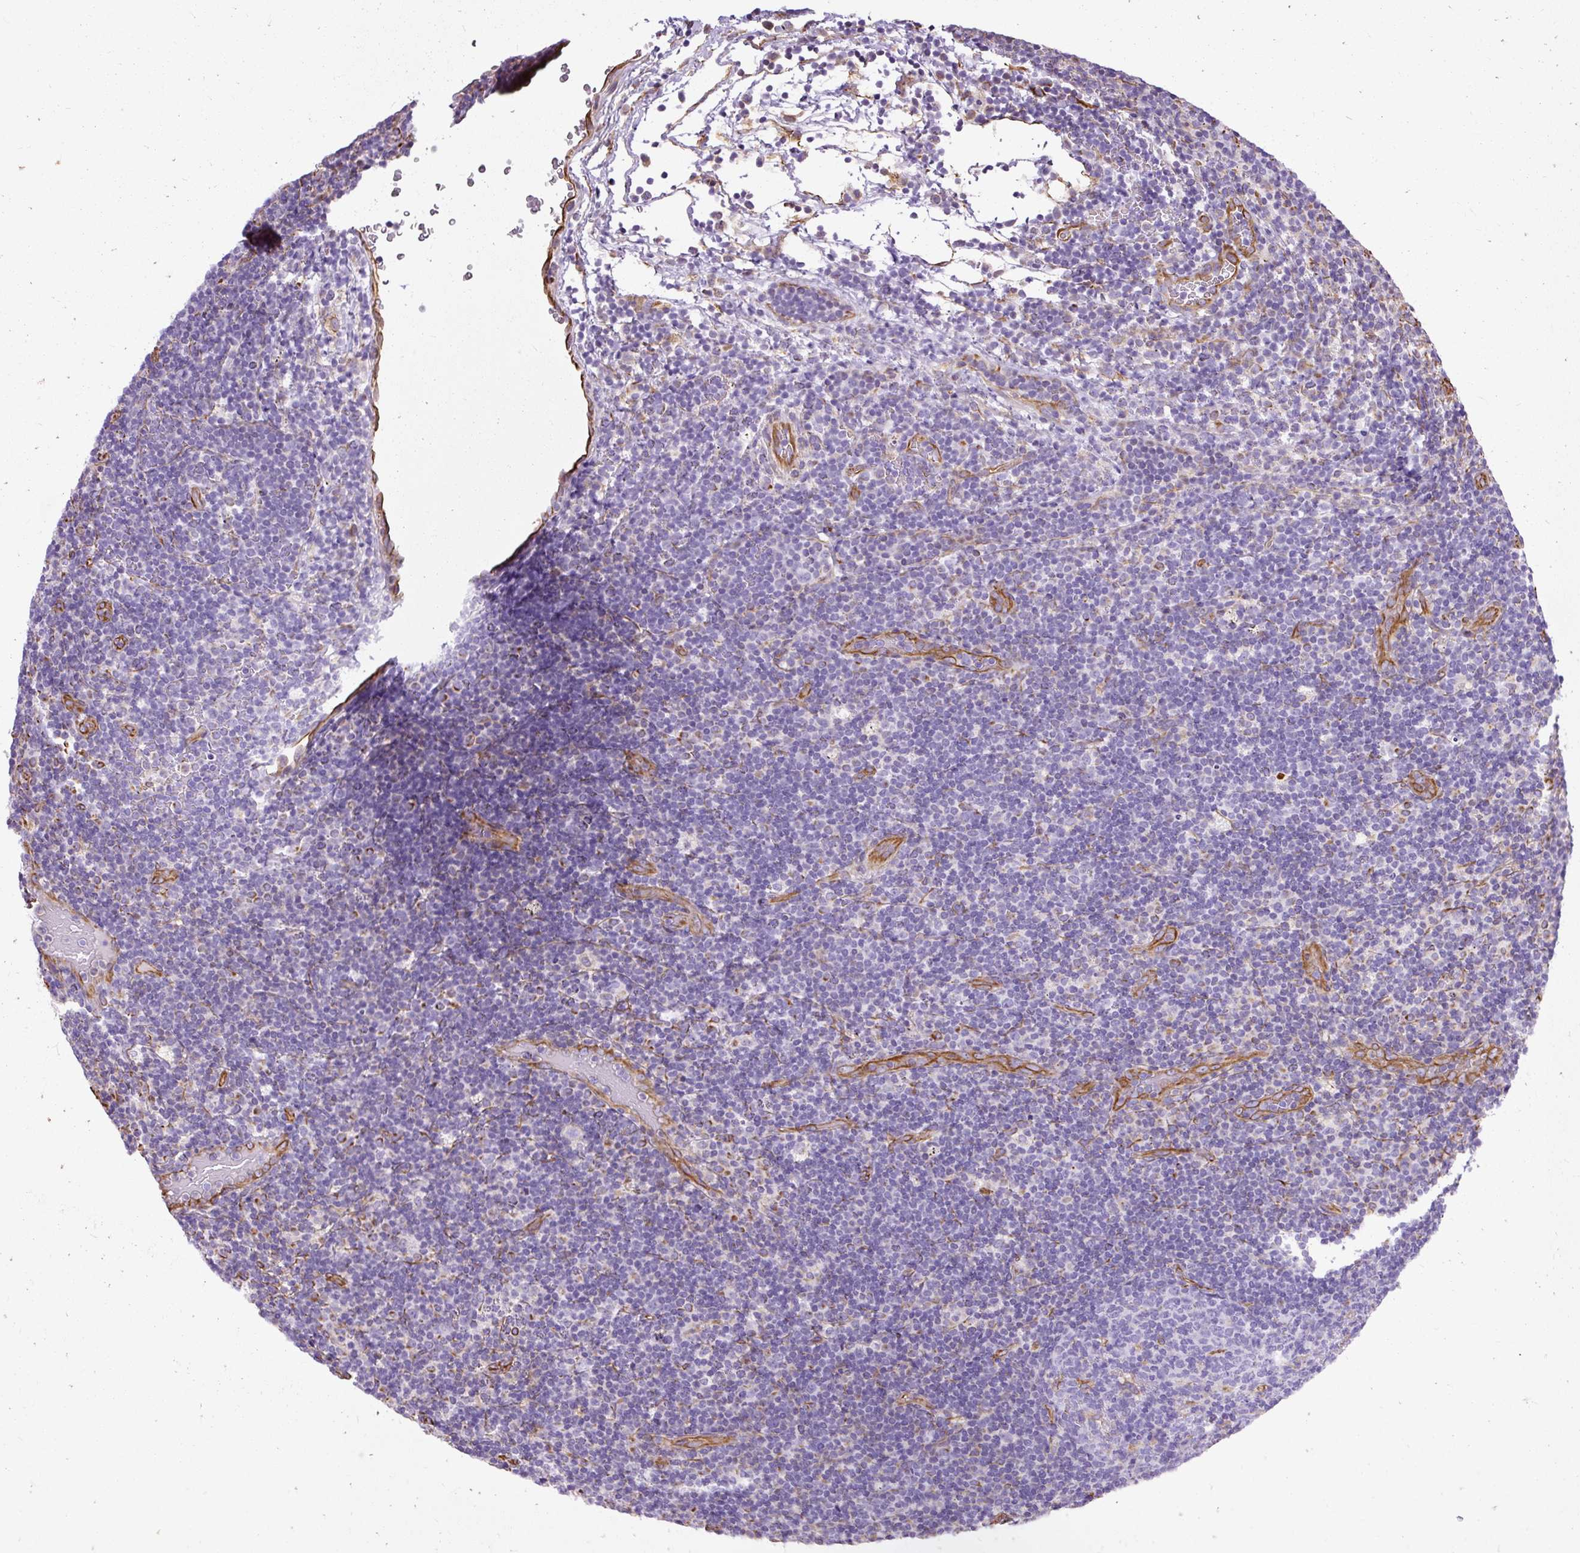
{"staining": {"intensity": "negative", "quantity": "none", "location": "none"}, "tissue": "lymphoma", "cell_type": "Tumor cells", "image_type": "cancer", "snomed": [{"axis": "morphology", "description": "Hodgkin's disease, NOS"}, {"axis": "topography", "description": "Lymph node"}], "caption": "Tumor cells show no significant expression in lymphoma.", "gene": "PLS1", "patient": {"sex": "female", "age": 57}}